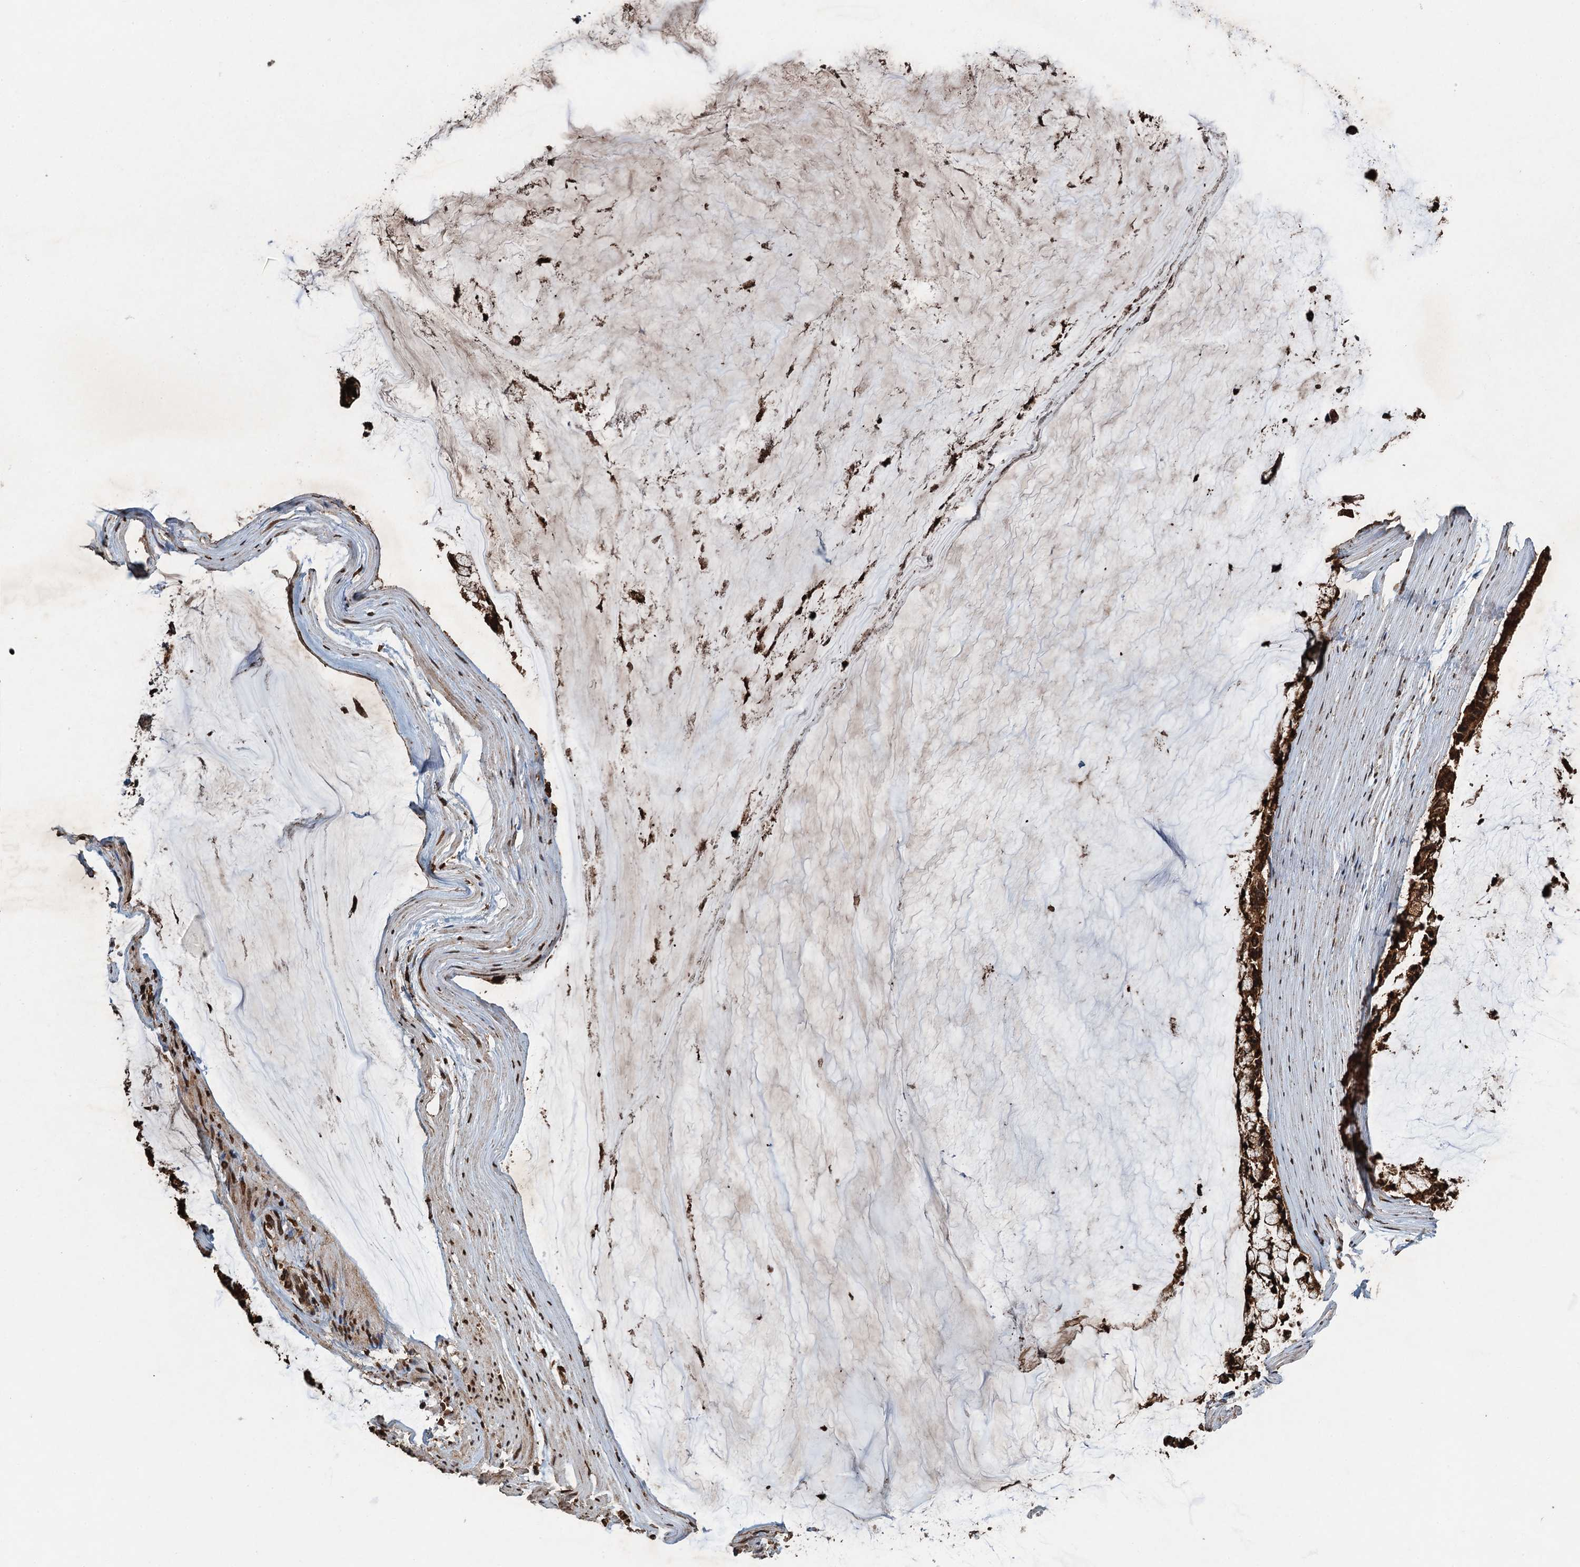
{"staining": {"intensity": "strong", "quantity": ">75%", "location": "cytoplasmic/membranous"}, "tissue": "ovarian cancer", "cell_type": "Tumor cells", "image_type": "cancer", "snomed": [{"axis": "morphology", "description": "Cystadenocarcinoma, mucinous, NOS"}, {"axis": "topography", "description": "Ovary"}], "caption": "Ovarian cancer (mucinous cystadenocarcinoma) stained with a brown dye displays strong cytoplasmic/membranous positive staining in about >75% of tumor cells.", "gene": "WHAMM", "patient": {"sex": "female", "age": 39}}